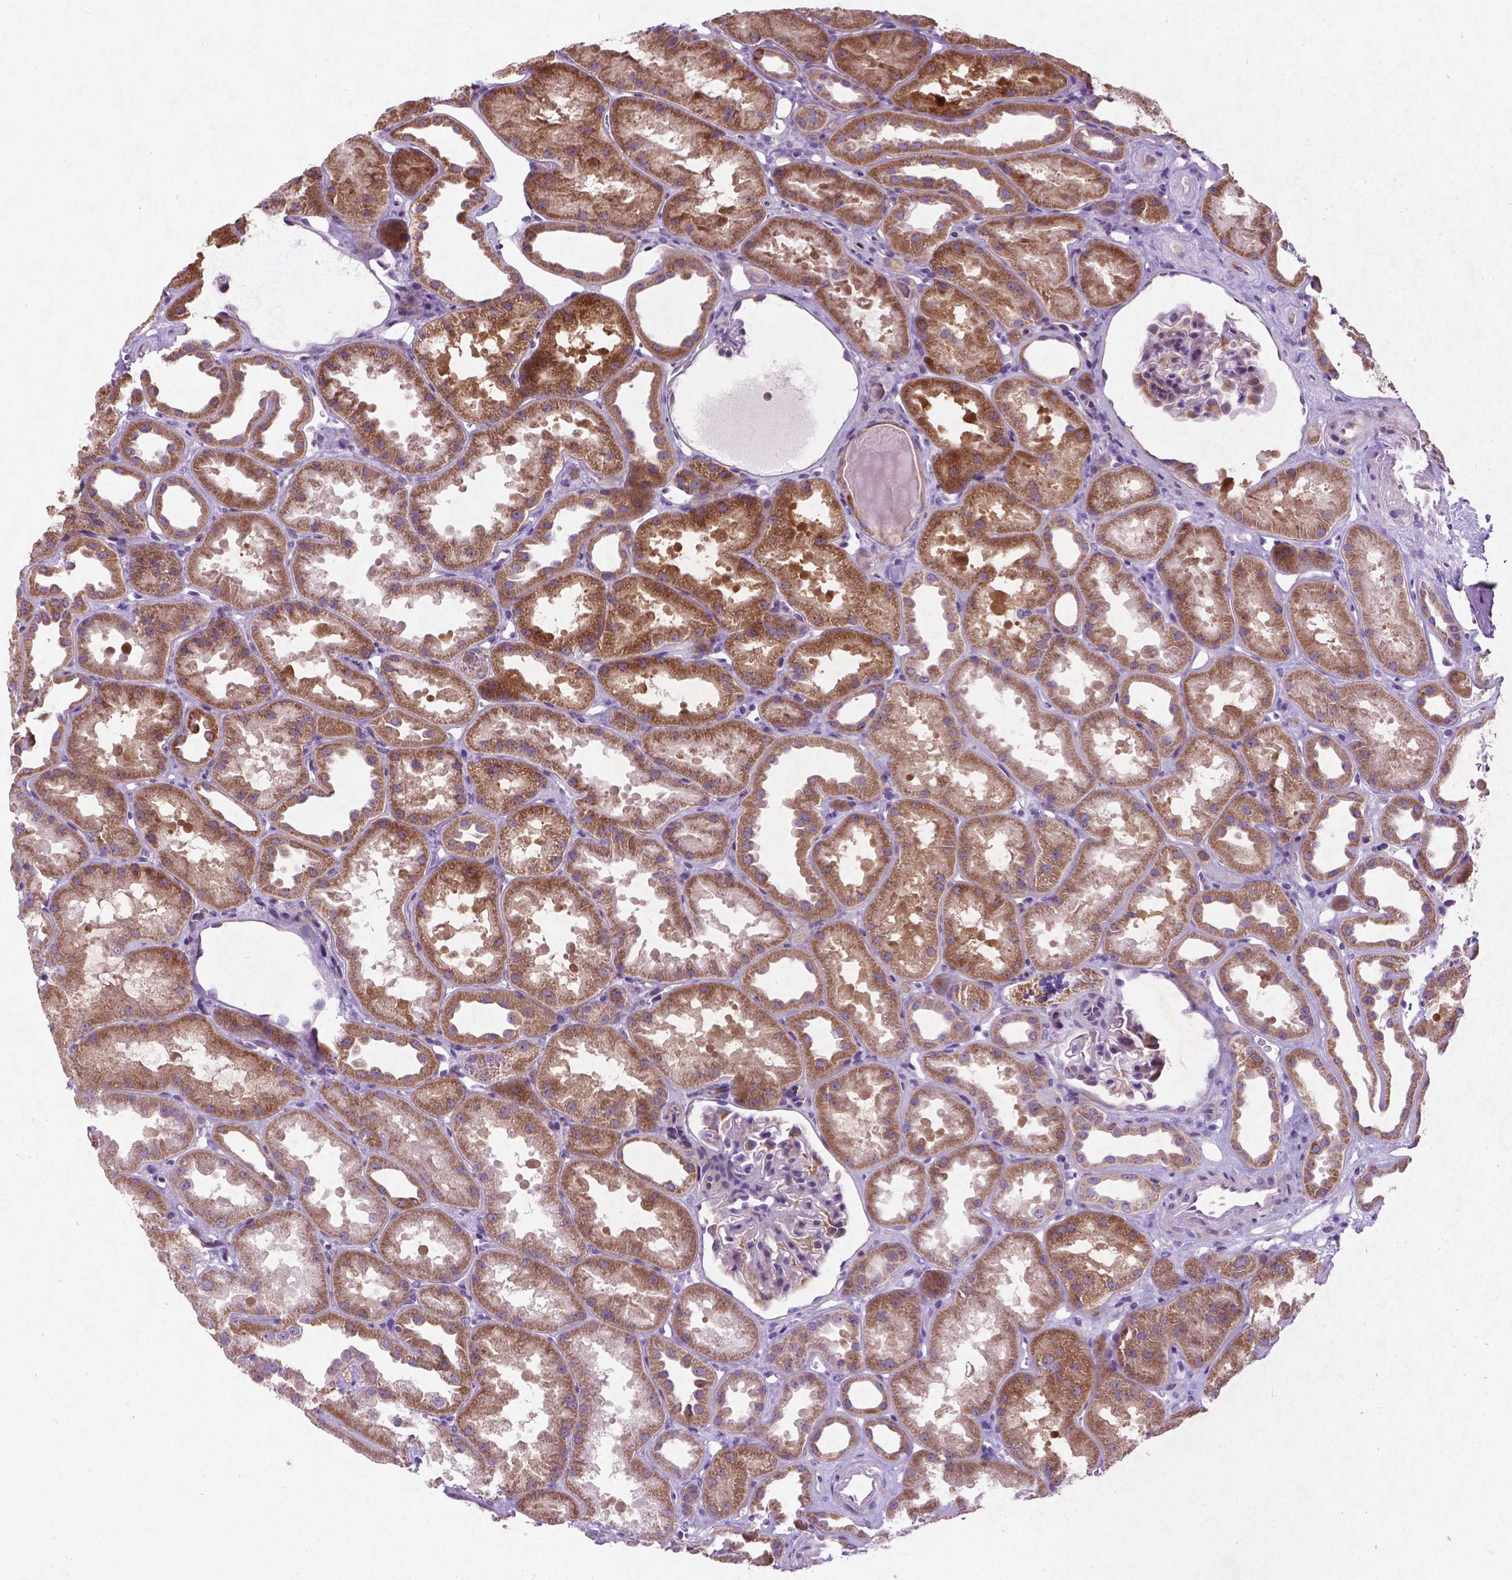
{"staining": {"intensity": "moderate", "quantity": "<25%", "location": "cytoplasmic/membranous"}, "tissue": "kidney", "cell_type": "Cells in glomeruli", "image_type": "normal", "snomed": [{"axis": "morphology", "description": "Normal tissue, NOS"}, {"axis": "topography", "description": "Kidney"}], "caption": "DAB (3,3'-diaminobenzidine) immunohistochemical staining of benign kidney displays moderate cytoplasmic/membranous protein staining in about <25% of cells in glomeruli. (DAB IHC with brightfield microscopy, high magnification).", "gene": "ATG4D", "patient": {"sex": "male", "age": 61}}